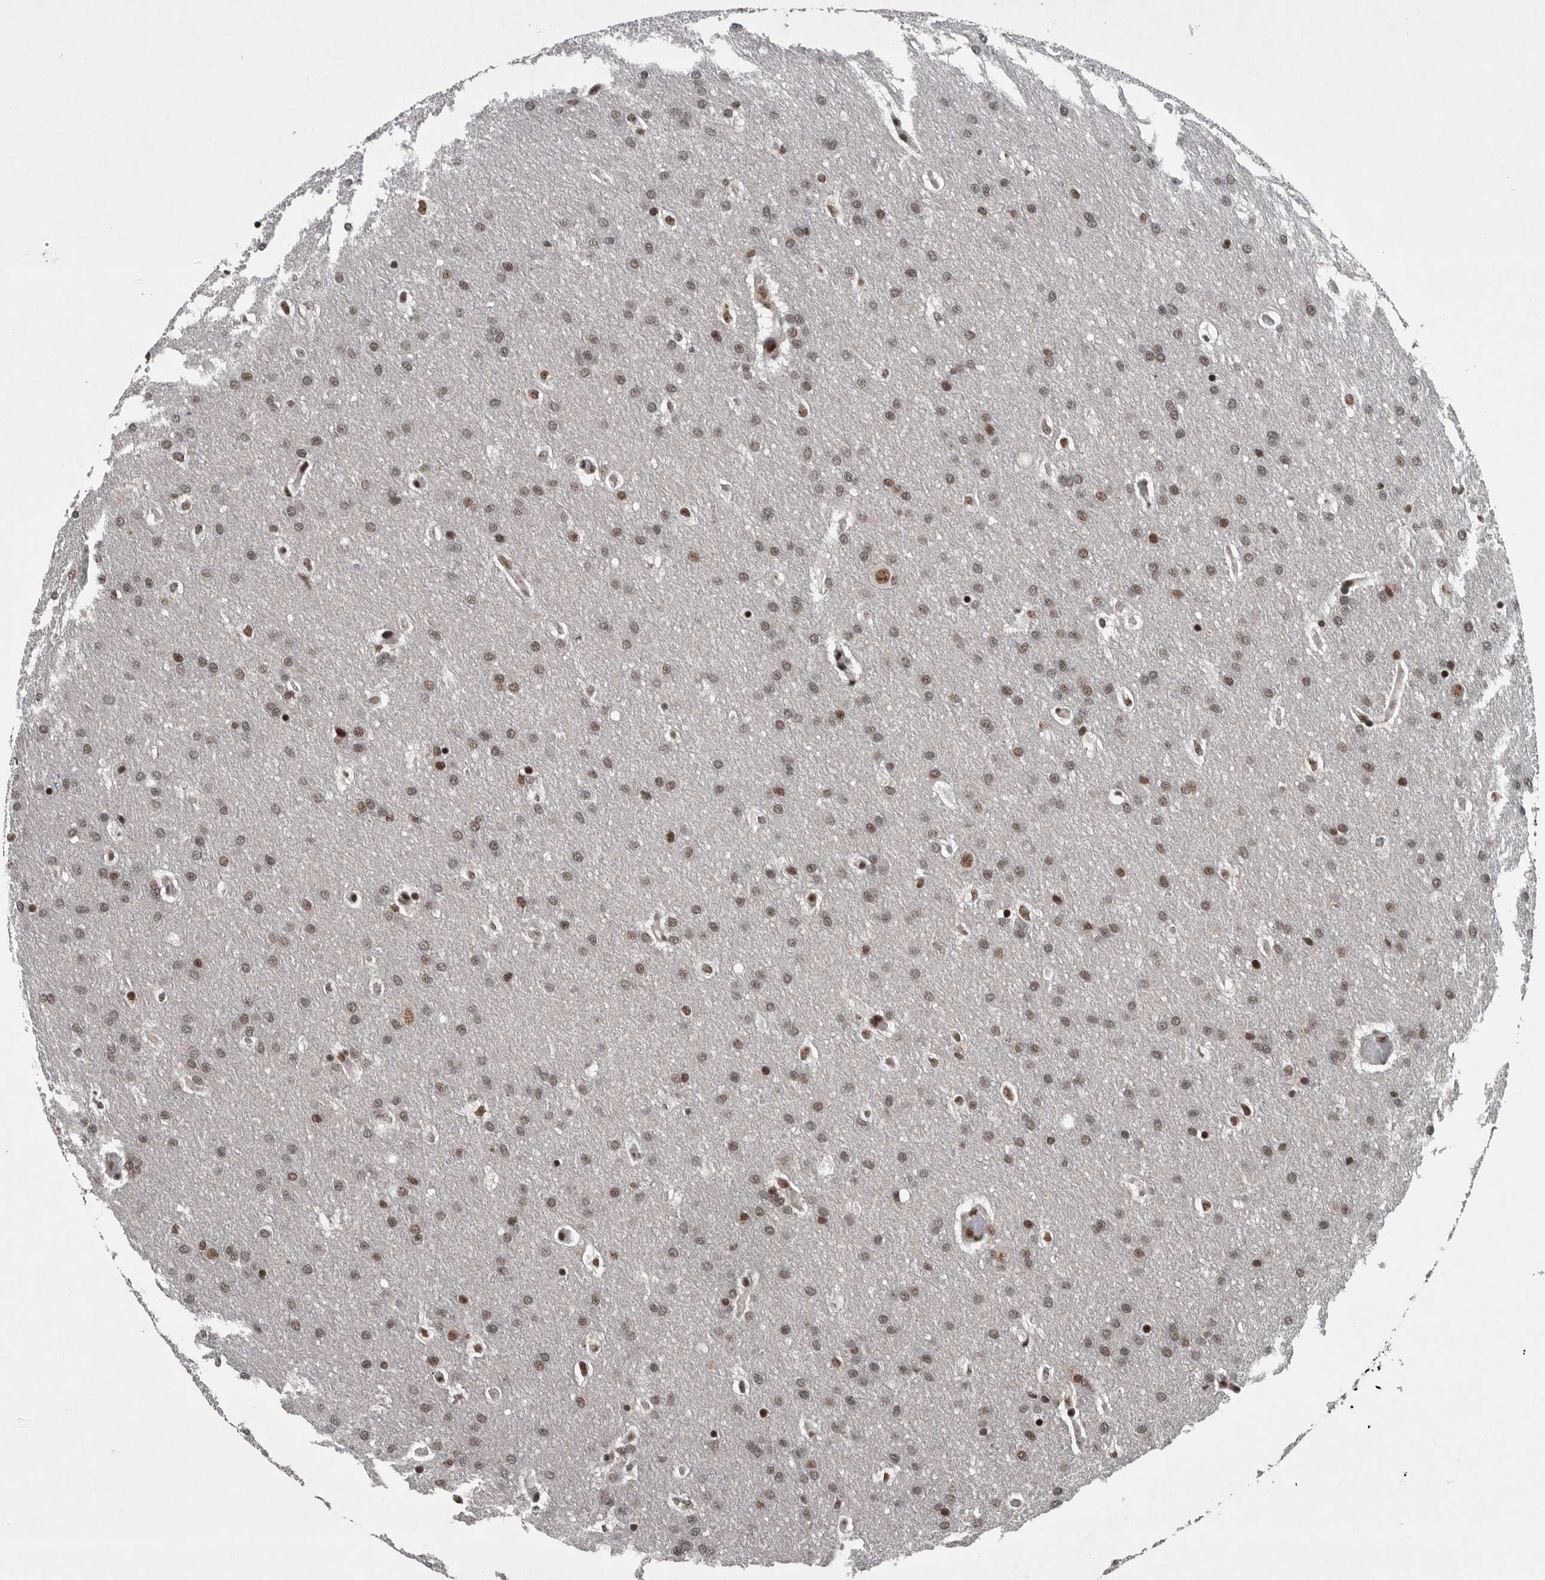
{"staining": {"intensity": "moderate", "quantity": "25%-75%", "location": "nuclear"}, "tissue": "glioma", "cell_type": "Tumor cells", "image_type": "cancer", "snomed": [{"axis": "morphology", "description": "Glioma, malignant, Low grade"}, {"axis": "topography", "description": "Brain"}], "caption": "Malignant glioma (low-grade) stained with a protein marker exhibits moderate staining in tumor cells.", "gene": "SENP7", "patient": {"sex": "female", "age": 37}}